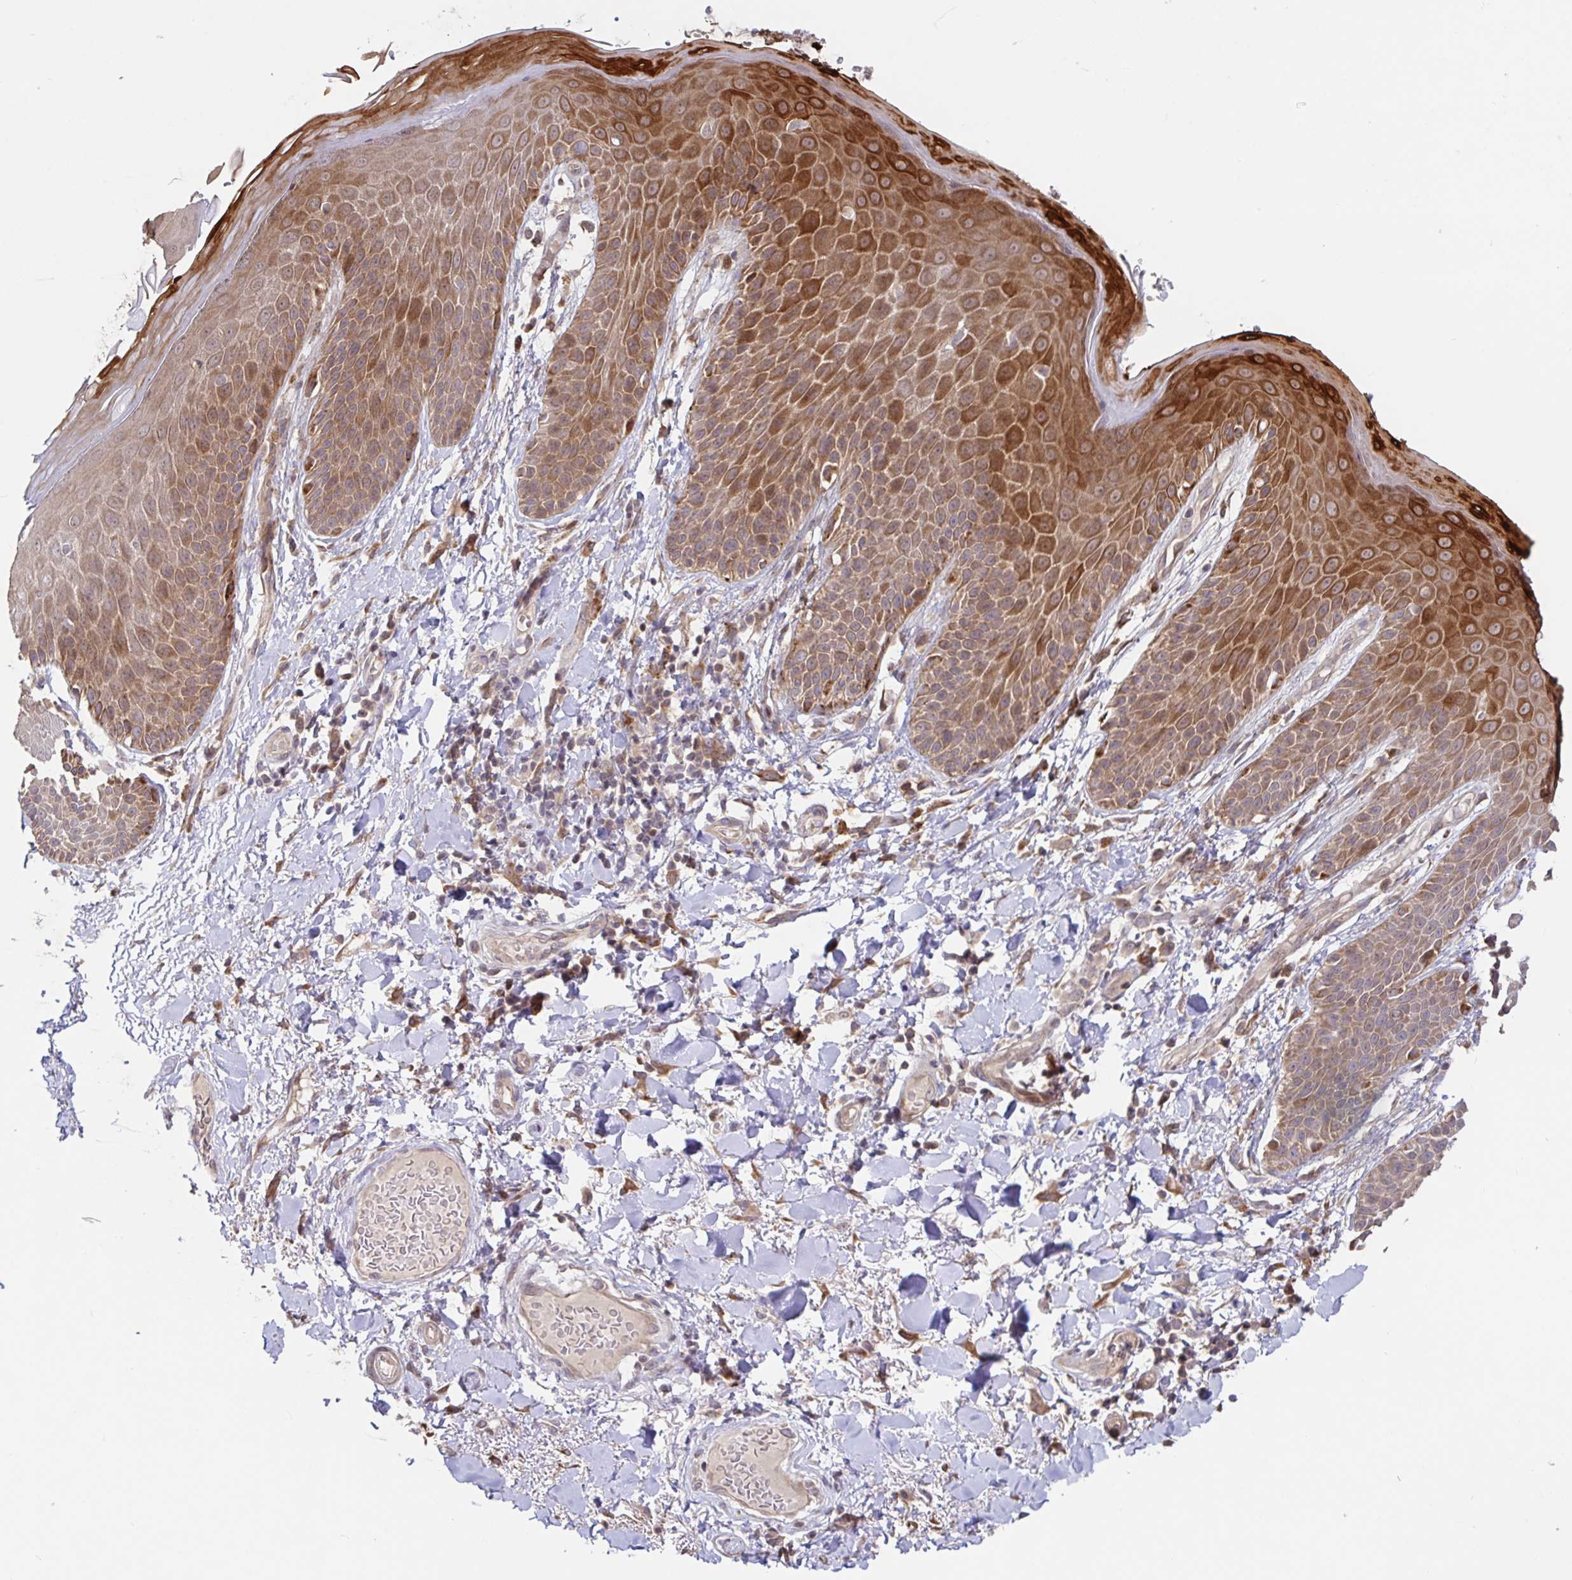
{"staining": {"intensity": "moderate", "quantity": ">75%", "location": "cytoplasmic/membranous"}, "tissue": "skin", "cell_type": "Epidermal cells", "image_type": "normal", "snomed": [{"axis": "morphology", "description": "Normal tissue, NOS"}, {"axis": "topography", "description": "Anal"}, {"axis": "topography", "description": "Peripheral nerve tissue"}], "caption": "Immunohistochemistry (IHC) of unremarkable human skin shows medium levels of moderate cytoplasmic/membranous expression in about >75% of epidermal cells. The staining is performed using DAB brown chromogen to label protein expression. The nuclei are counter-stained blue using hematoxylin.", "gene": "AACS", "patient": {"sex": "male", "age": 51}}